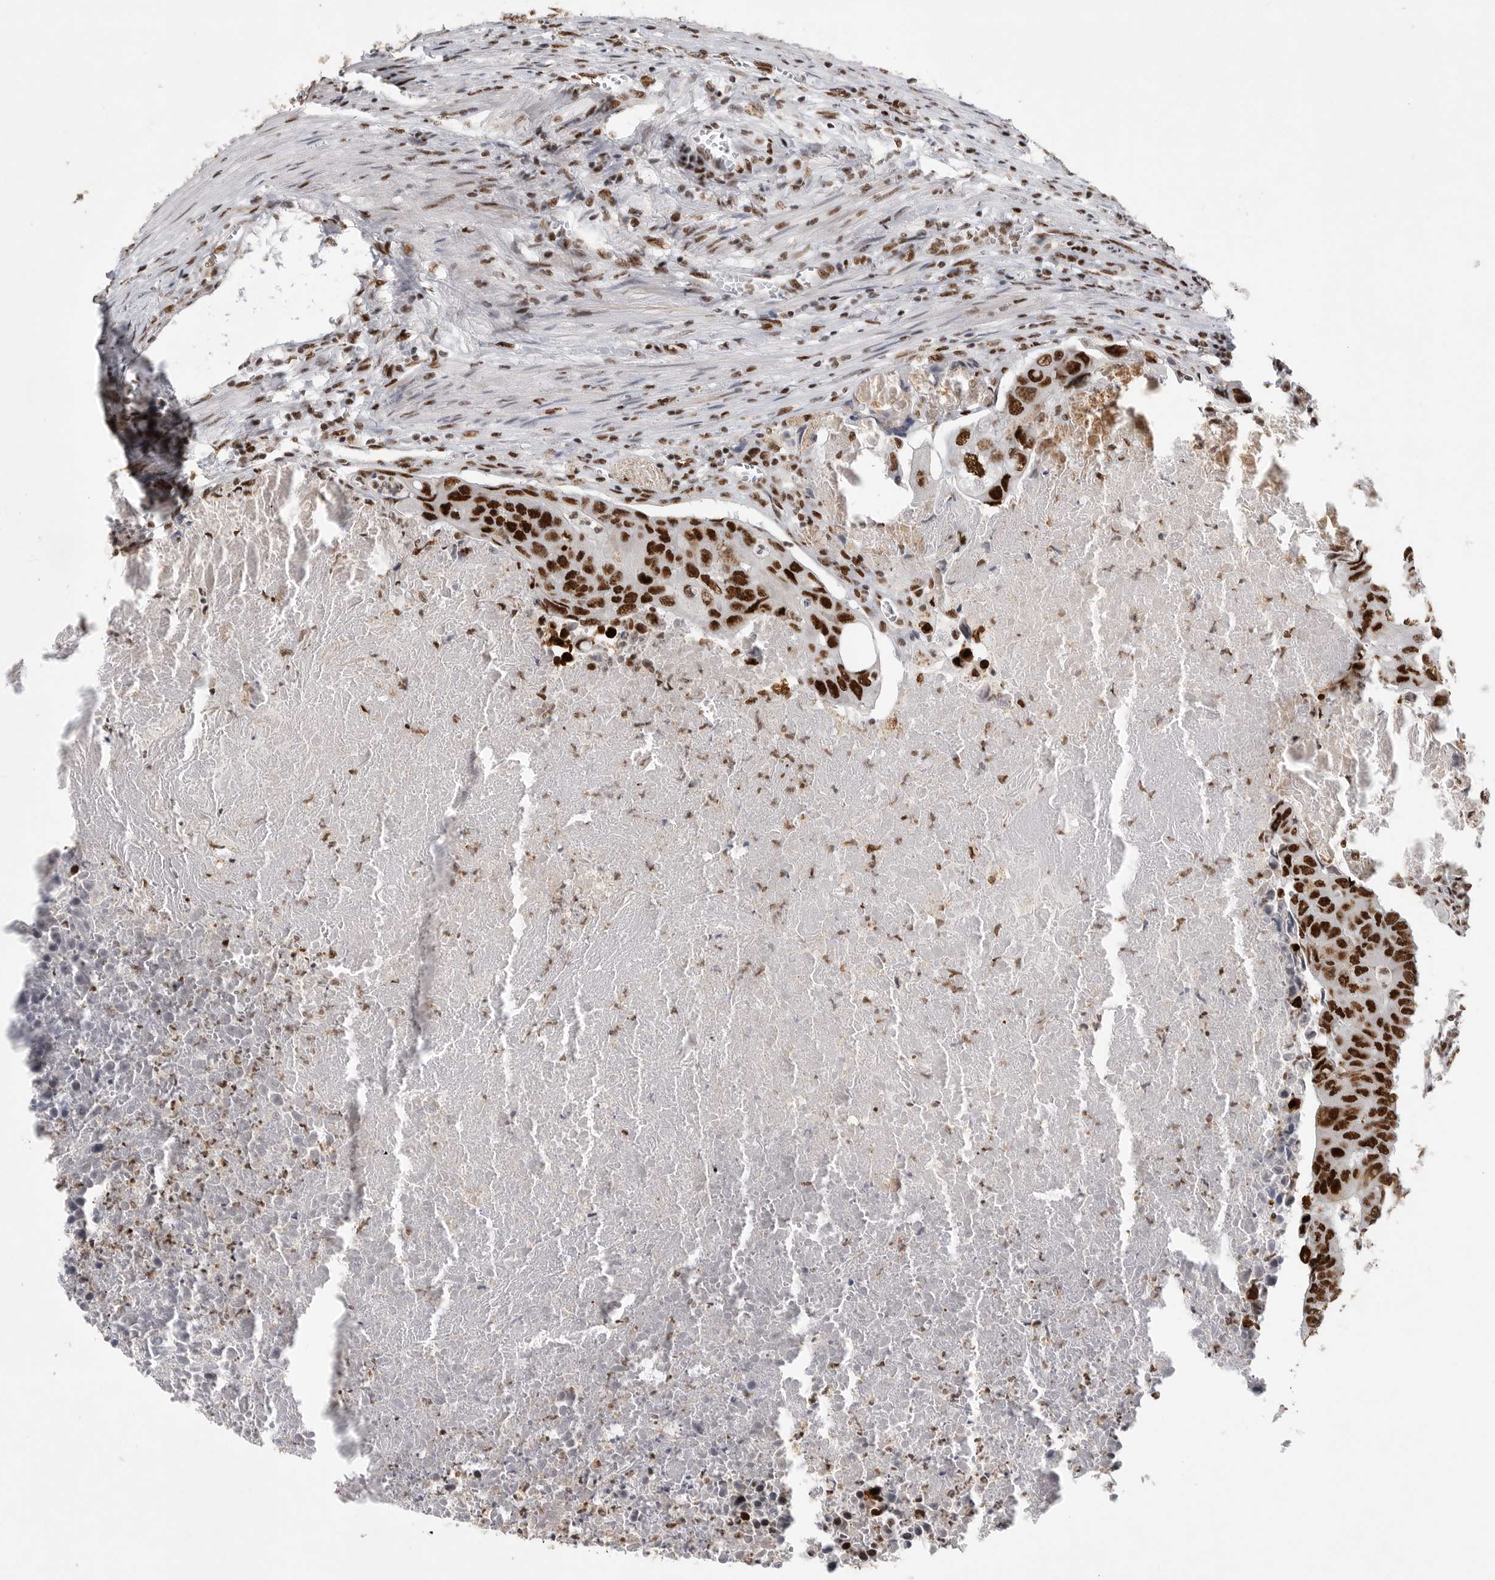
{"staining": {"intensity": "strong", "quantity": ">75%", "location": "nuclear"}, "tissue": "colorectal cancer", "cell_type": "Tumor cells", "image_type": "cancer", "snomed": [{"axis": "morphology", "description": "Adenocarcinoma, NOS"}, {"axis": "topography", "description": "Colon"}], "caption": "Human colorectal cancer stained with a protein marker demonstrates strong staining in tumor cells.", "gene": "BCLAF1", "patient": {"sex": "male", "age": 87}}